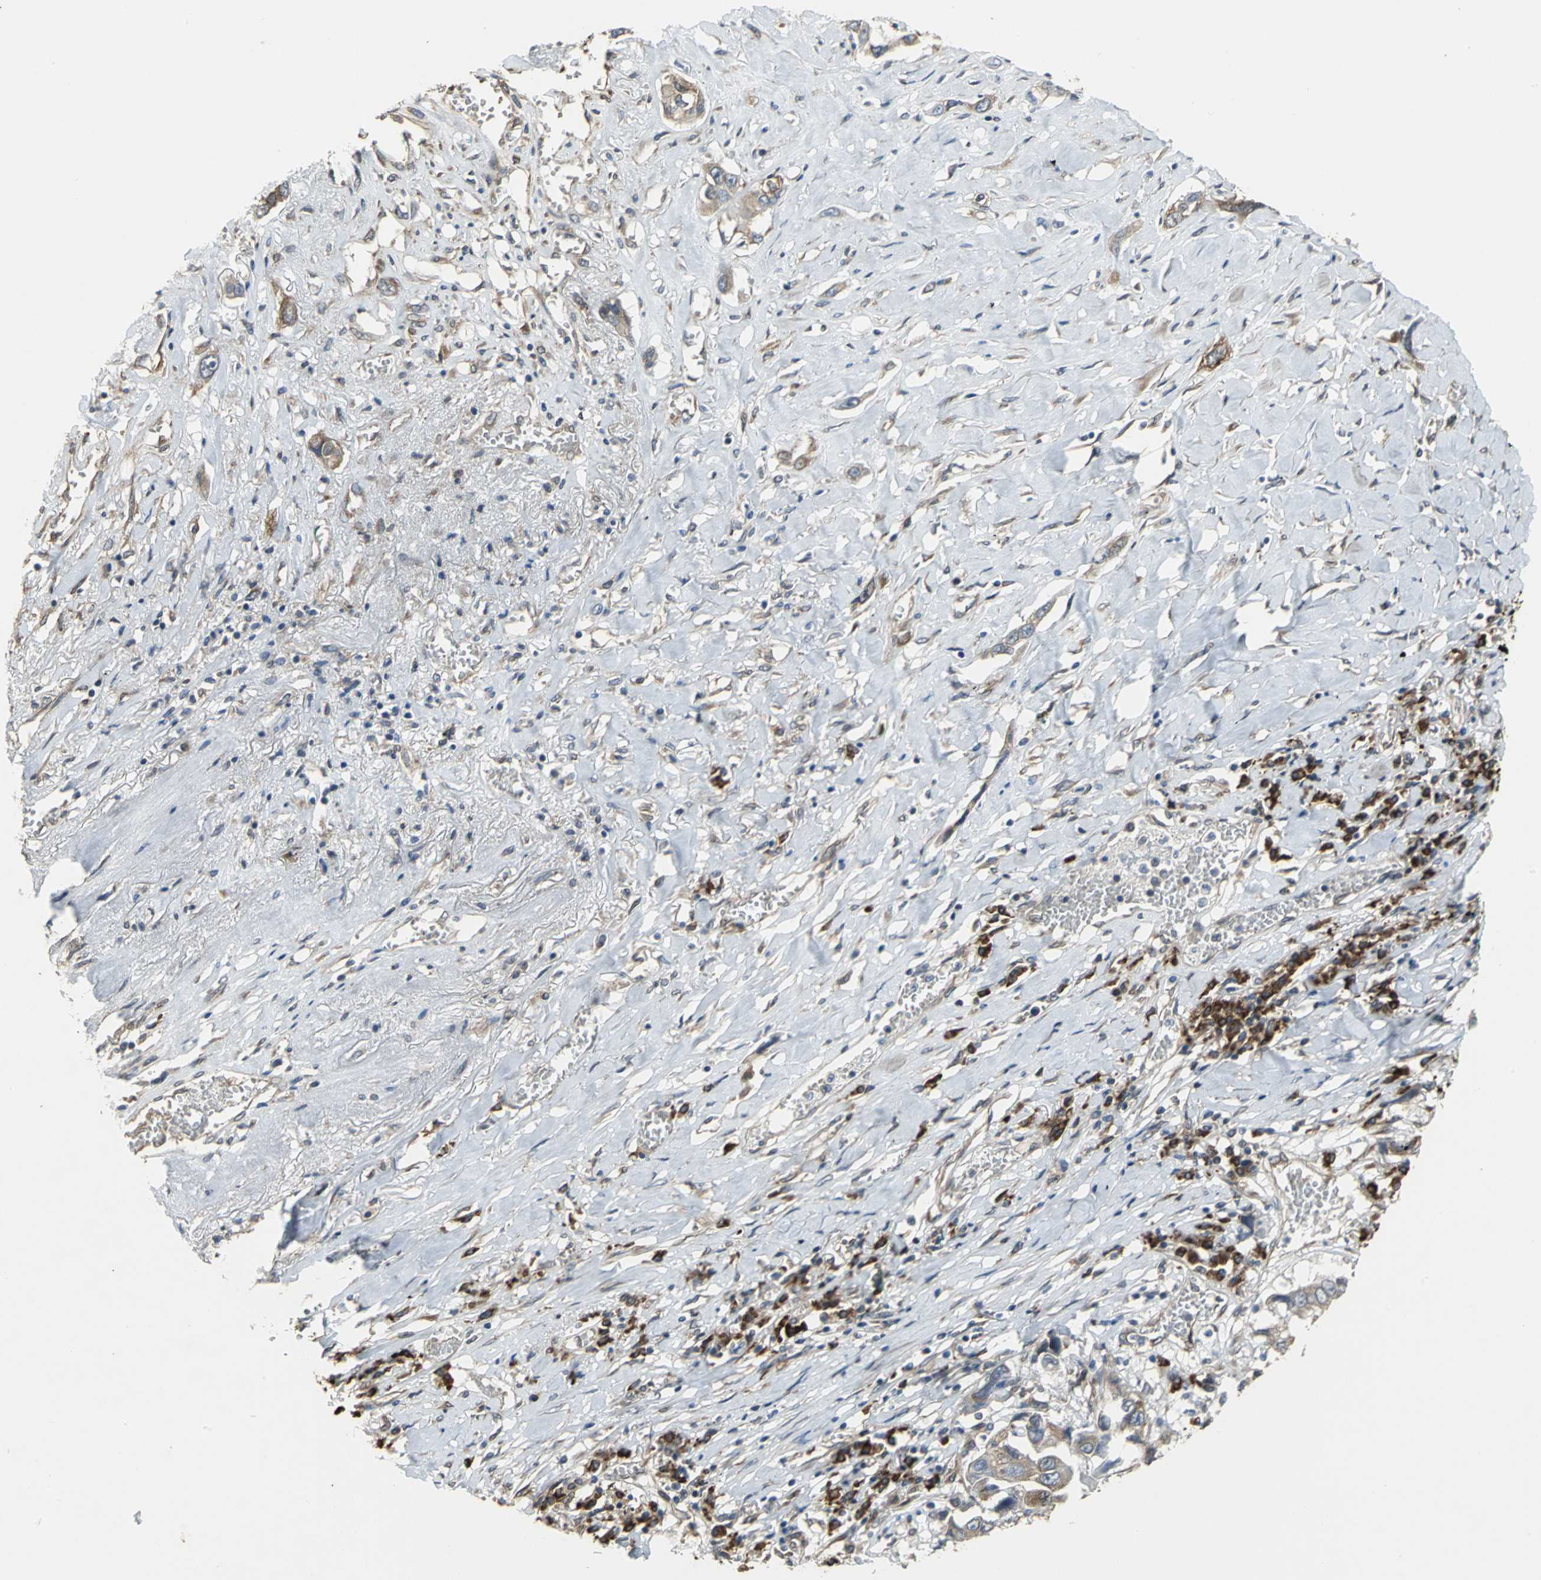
{"staining": {"intensity": "weak", "quantity": "25%-75%", "location": "cytoplasmic/membranous"}, "tissue": "lung cancer", "cell_type": "Tumor cells", "image_type": "cancer", "snomed": [{"axis": "morphology", "description": "Squamous cell carcinoma, NOS"}, {"axis": "topography", "description": "Lung"}], "caption": "Immunohistochemistry (IHC) staining of lung cancer, which demonstrates low levels of weak cytoplasmic/membranous positivity in approximately 25%-75% of tumor cells indicating weak cytoplasmic/membranous protein expression. The staining was performed using DAB (brown) for protein detection and nuclei were counterstained in hematoxylin (blue).", "gene": "SYVN1", "patient": {"sex": "male", "age": 71}}